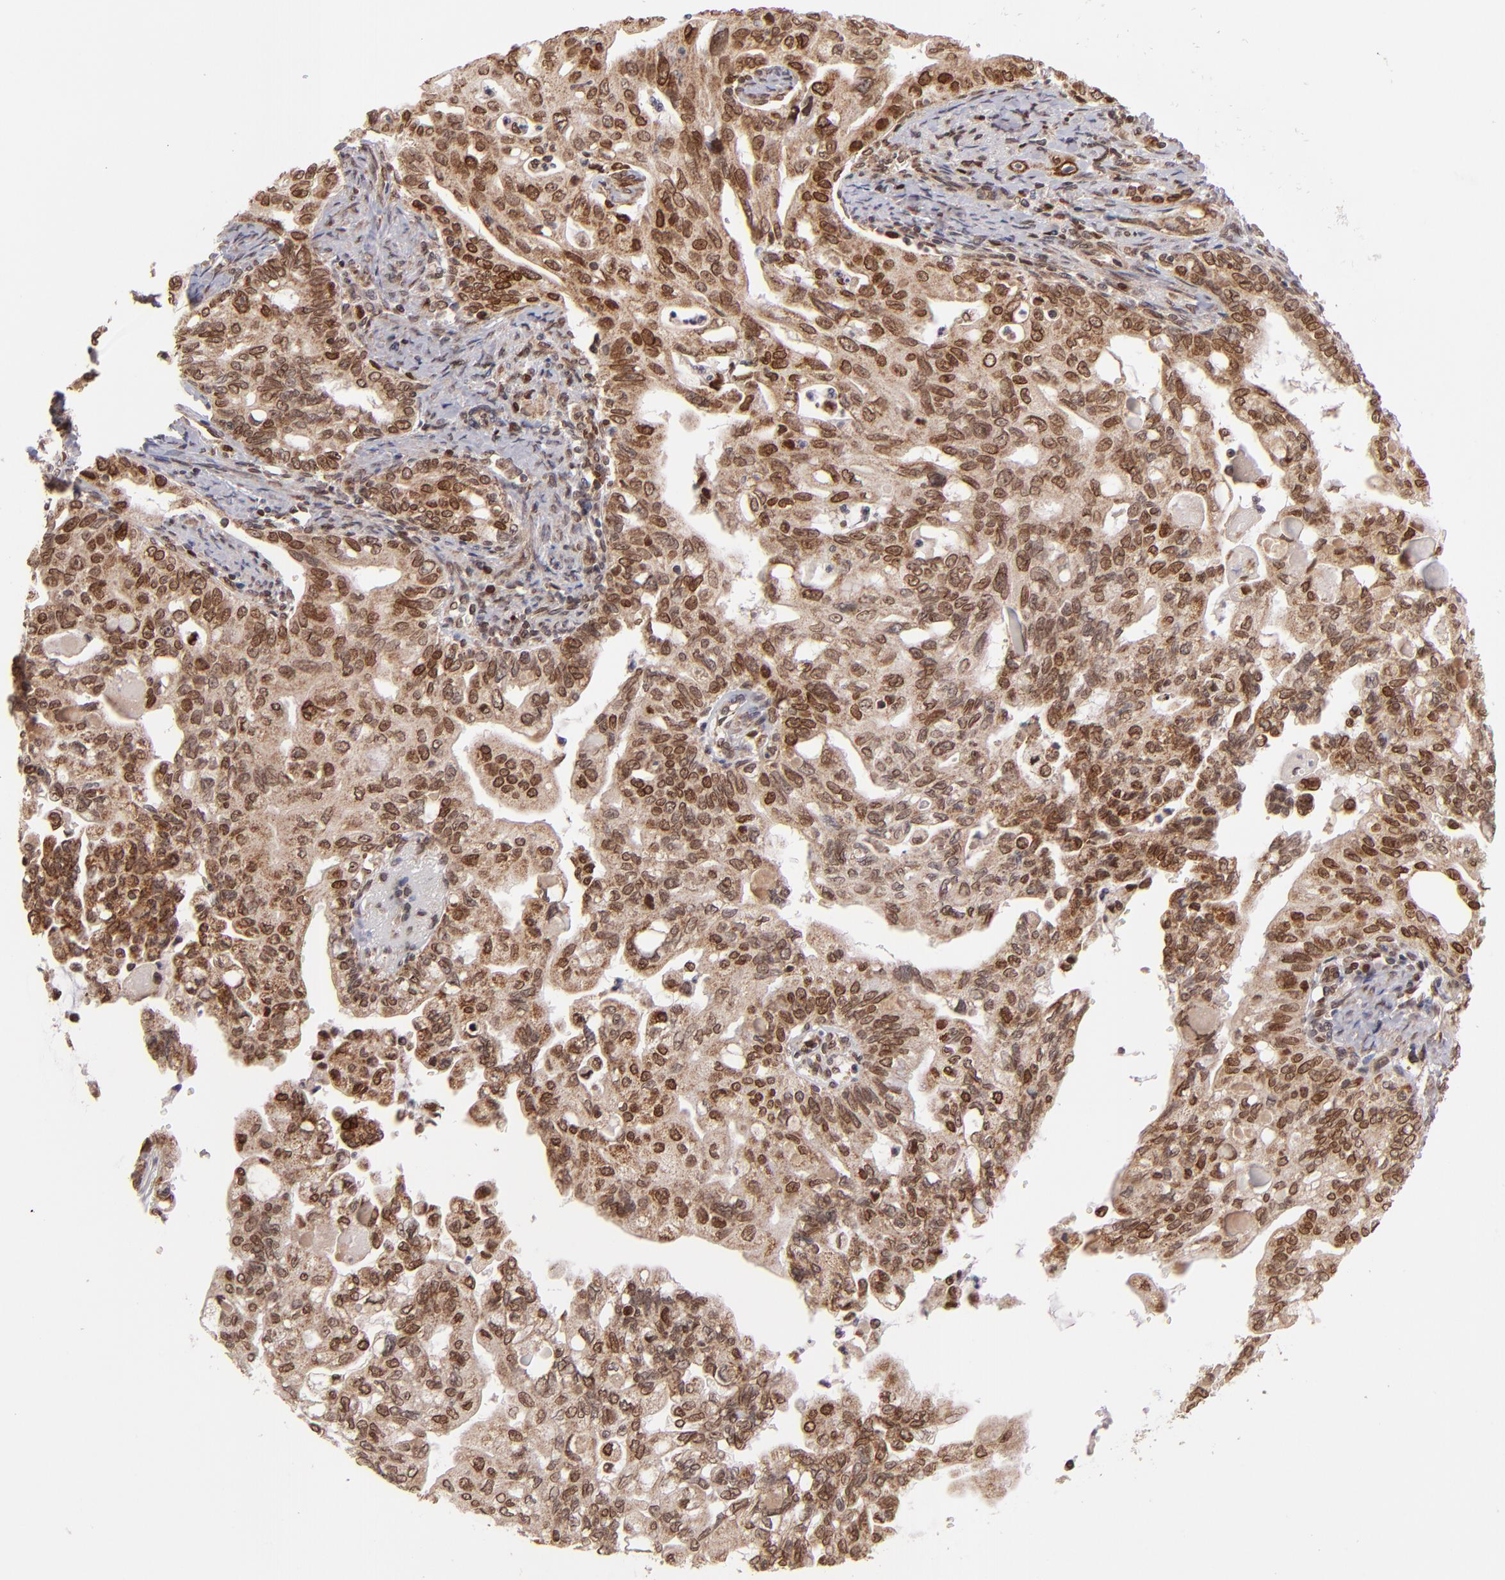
{"staining": {"intensity": "strong", "quantity": ">75%", "location": "cytoplasmic/membranous,nuclear"}, "tissue": "pancreatic cancer", "cell_type": "Tumor cells", "image_type": "cancer", "snomed": [{"axis": "morphology", "description": "Normal tissue, NOS"}, {"axis": "topography", "description": "Pancreas"}], "caption": "This is an image of immunohistochemistry staining of pancreatic cancer, which shows strong positivity in the cytoplasmic/membranous and nuclear of tumor cells.", "gene": "TOP1MT", "patient": {"sex": "male", "age": 42}}